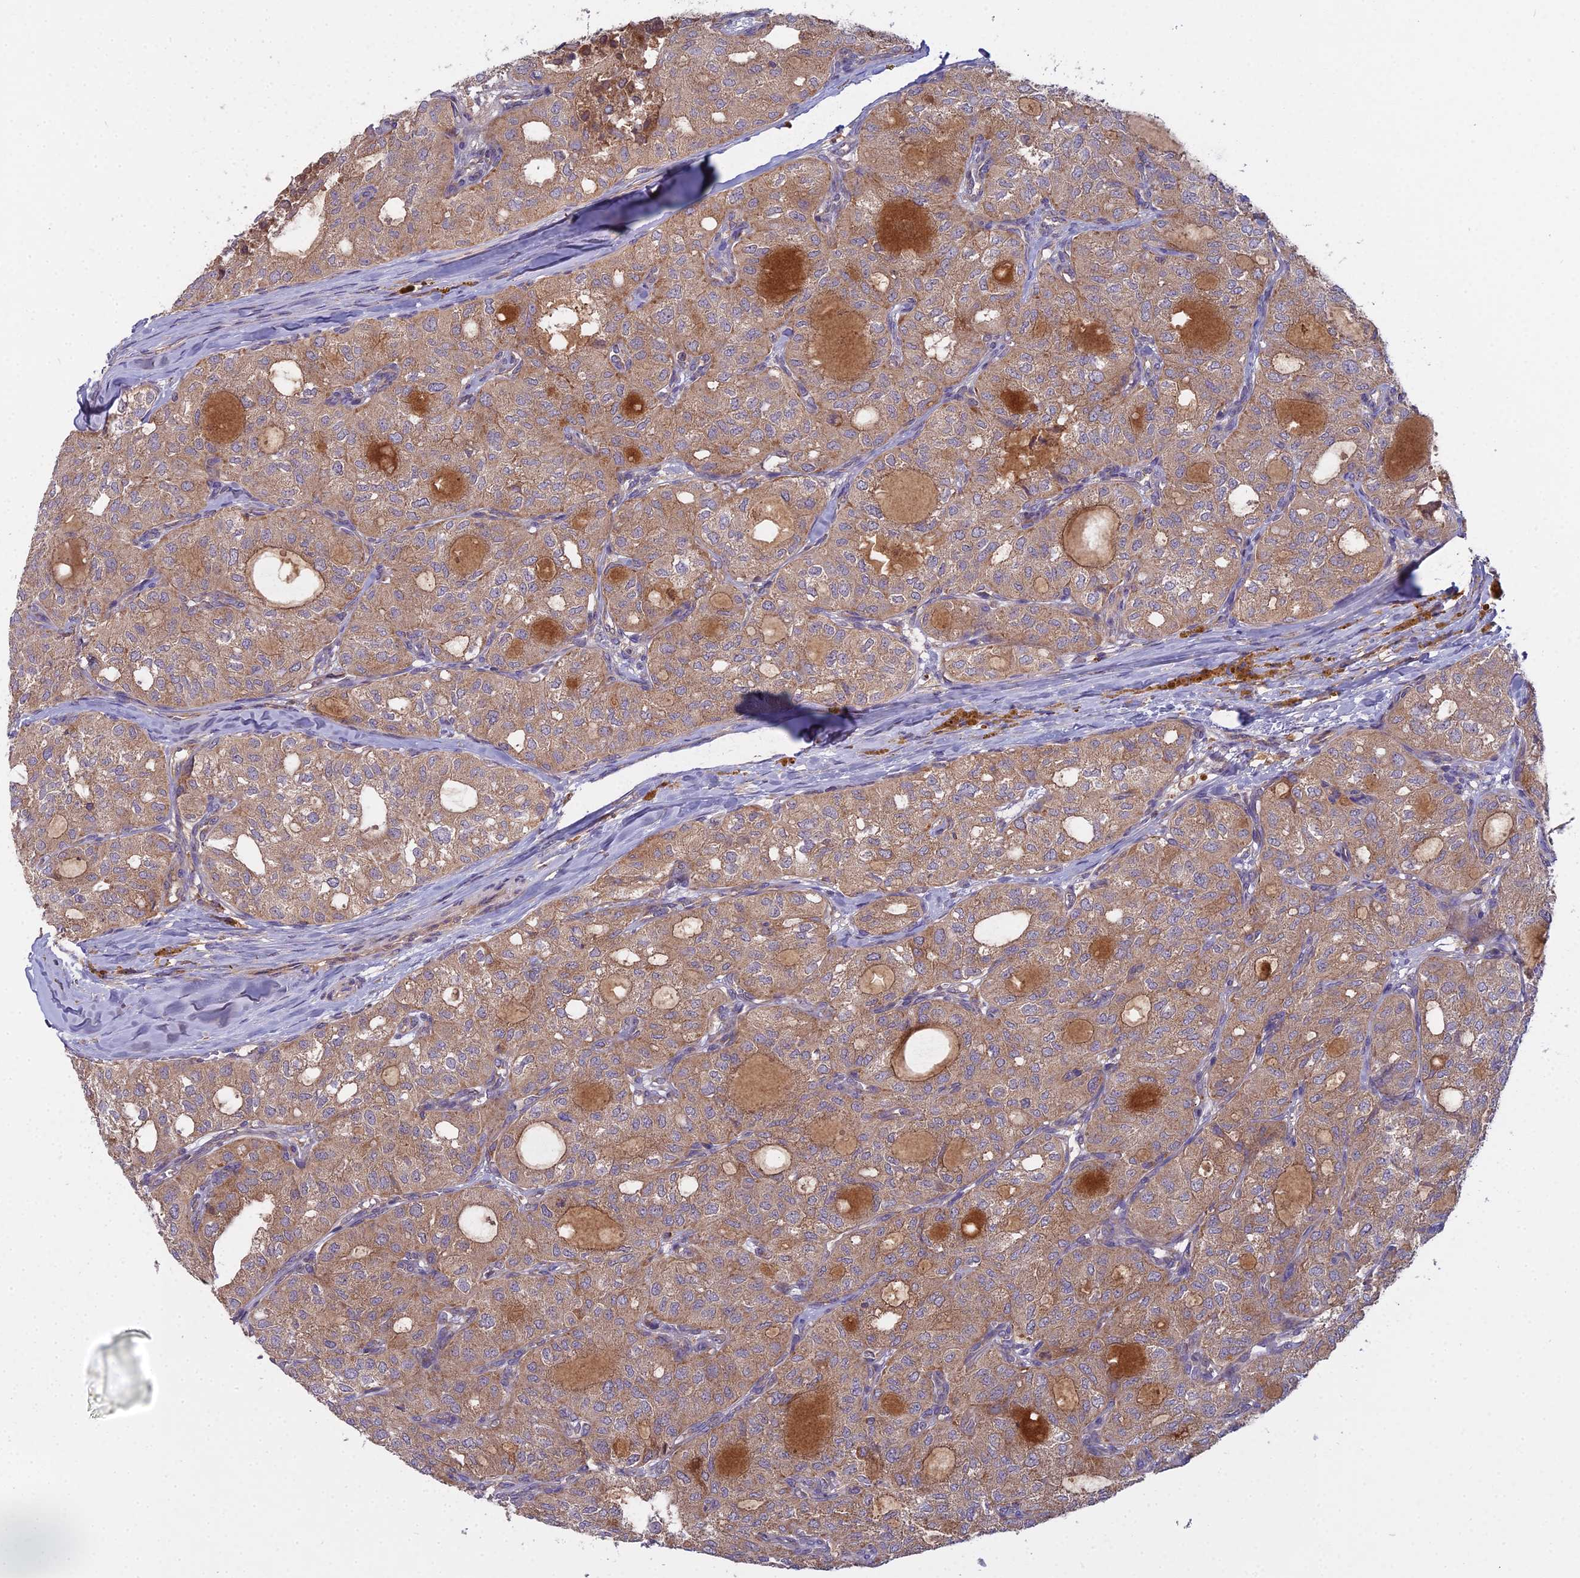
{"staining": {"intensity": "moderate", "quantity": ">75%", "location": "cytoplasmic/membranous"}, "tissue": "thyroid cancer", "cell_type": "Tumor cells", "image_type": "cancer", "snomed": [{"axis": "morphology", "description": "Follicular adenoma carcinoma, NOS"}, {"axis": "topography", "description": "Thyroid gland"}], "caption": "High-magnification brightfield microscopy of follicular adenoma carcinoma (thyroid) stained with DAB (brown) and counterstained with hematoxylin (blue). tumor cells exhibit moderate cytoplasmic/membranous expression is identified in about>75% of cells.", "gene": "CCDC167", "patient": {"sex": "male", "age": 75}}